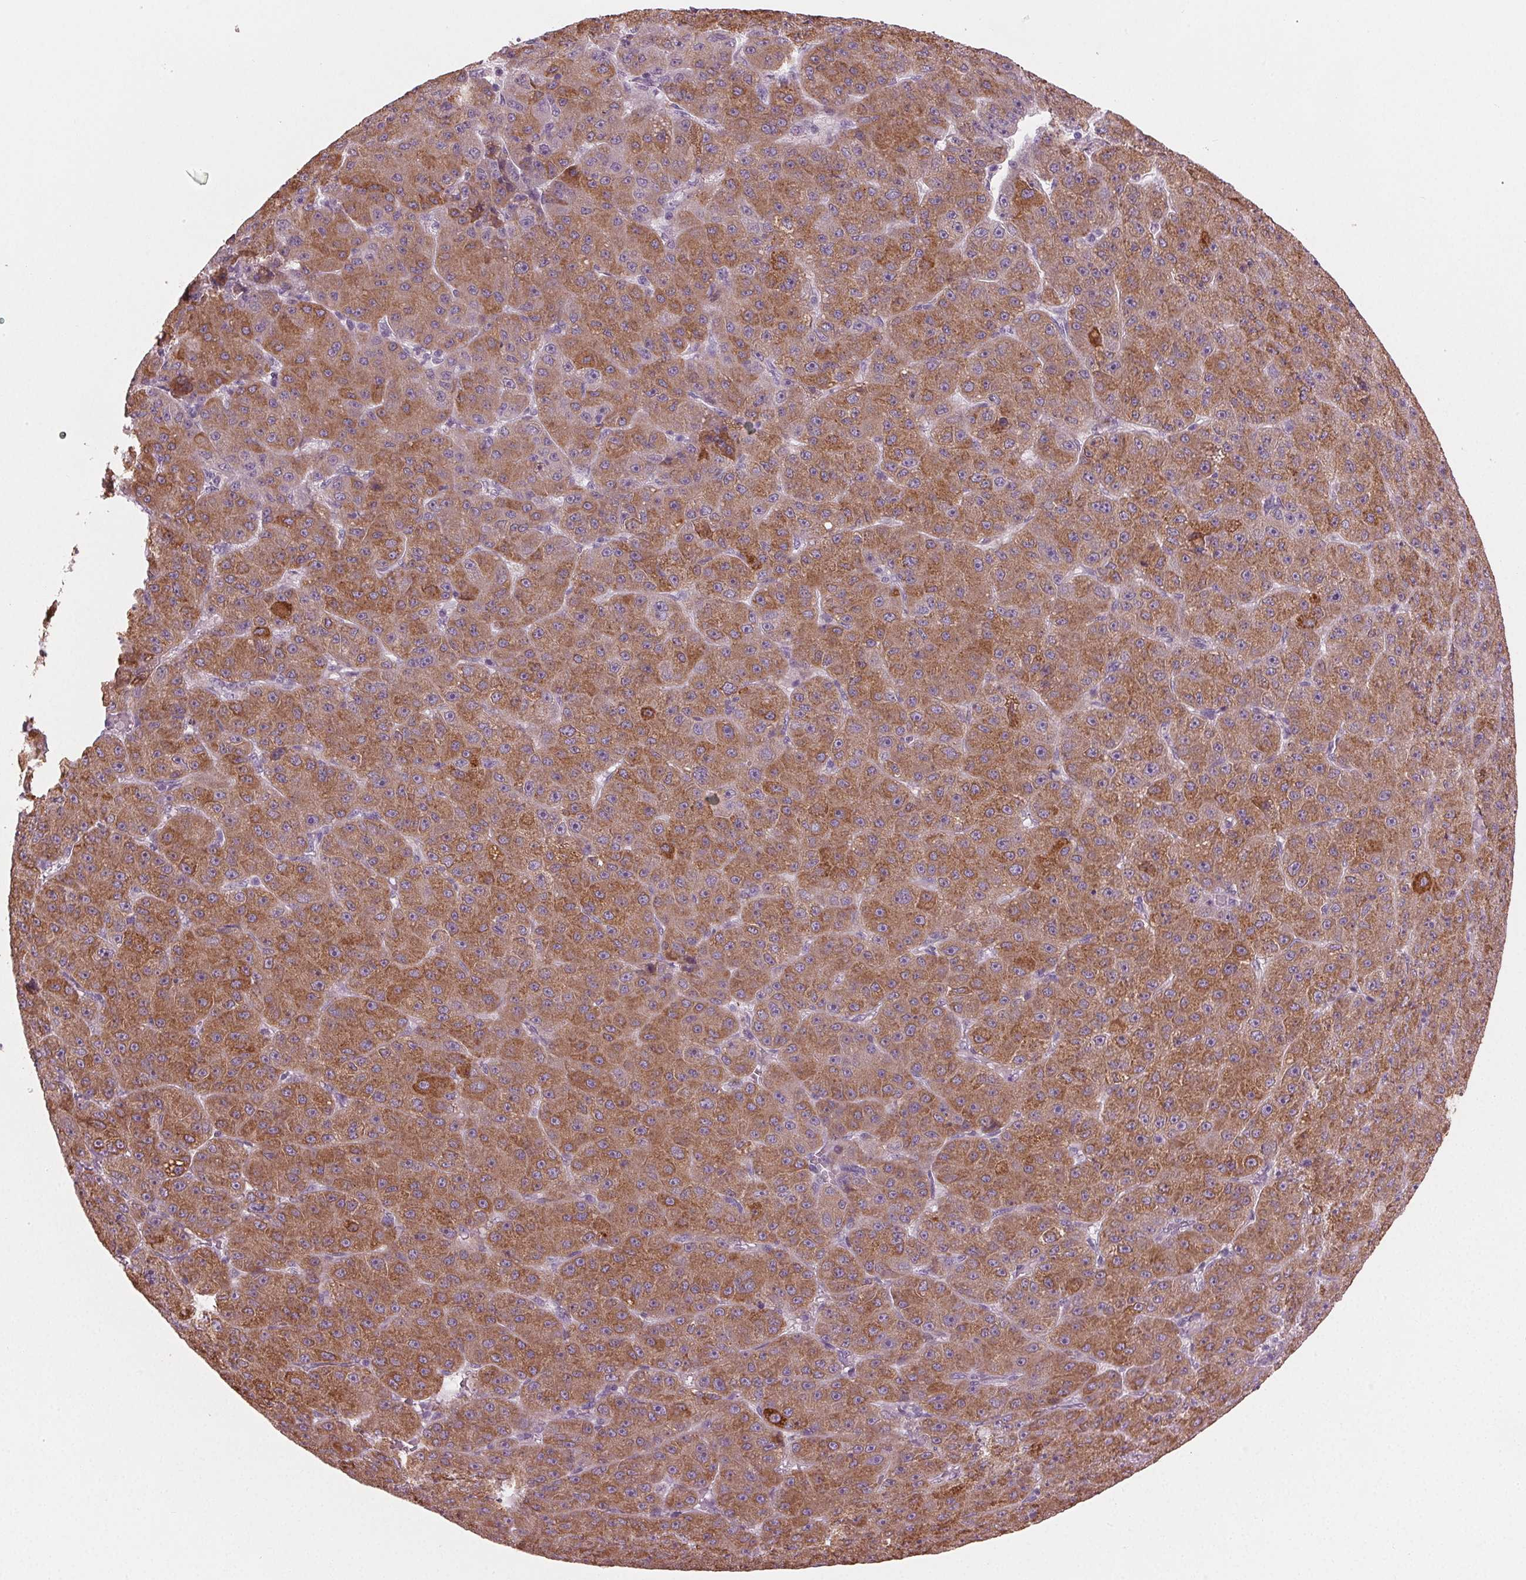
{"staining": {"intensity": "moderate", "quantity": ">75%", "location": "cytoplasmic/membranous"}, "tissue": "liver cancer", "cell_type": "Tumor cells", "image_type": "cancer", "snomed": [{"axis": "morphology", "description": "Carcinoma, Hepatocellular, NOS"}, {"axis": "topography", "description": "Liver"}], "caption": "This micrograph demonstrates immunohistochemistry (IHC) staining of liver hepatocellular carcinoma, with medium moderate cytoplasmic/membranous staining in approximately >75% of tumor cells.", "gene": "PRAP1", "patient": {"sex": "male", "age": 67}}